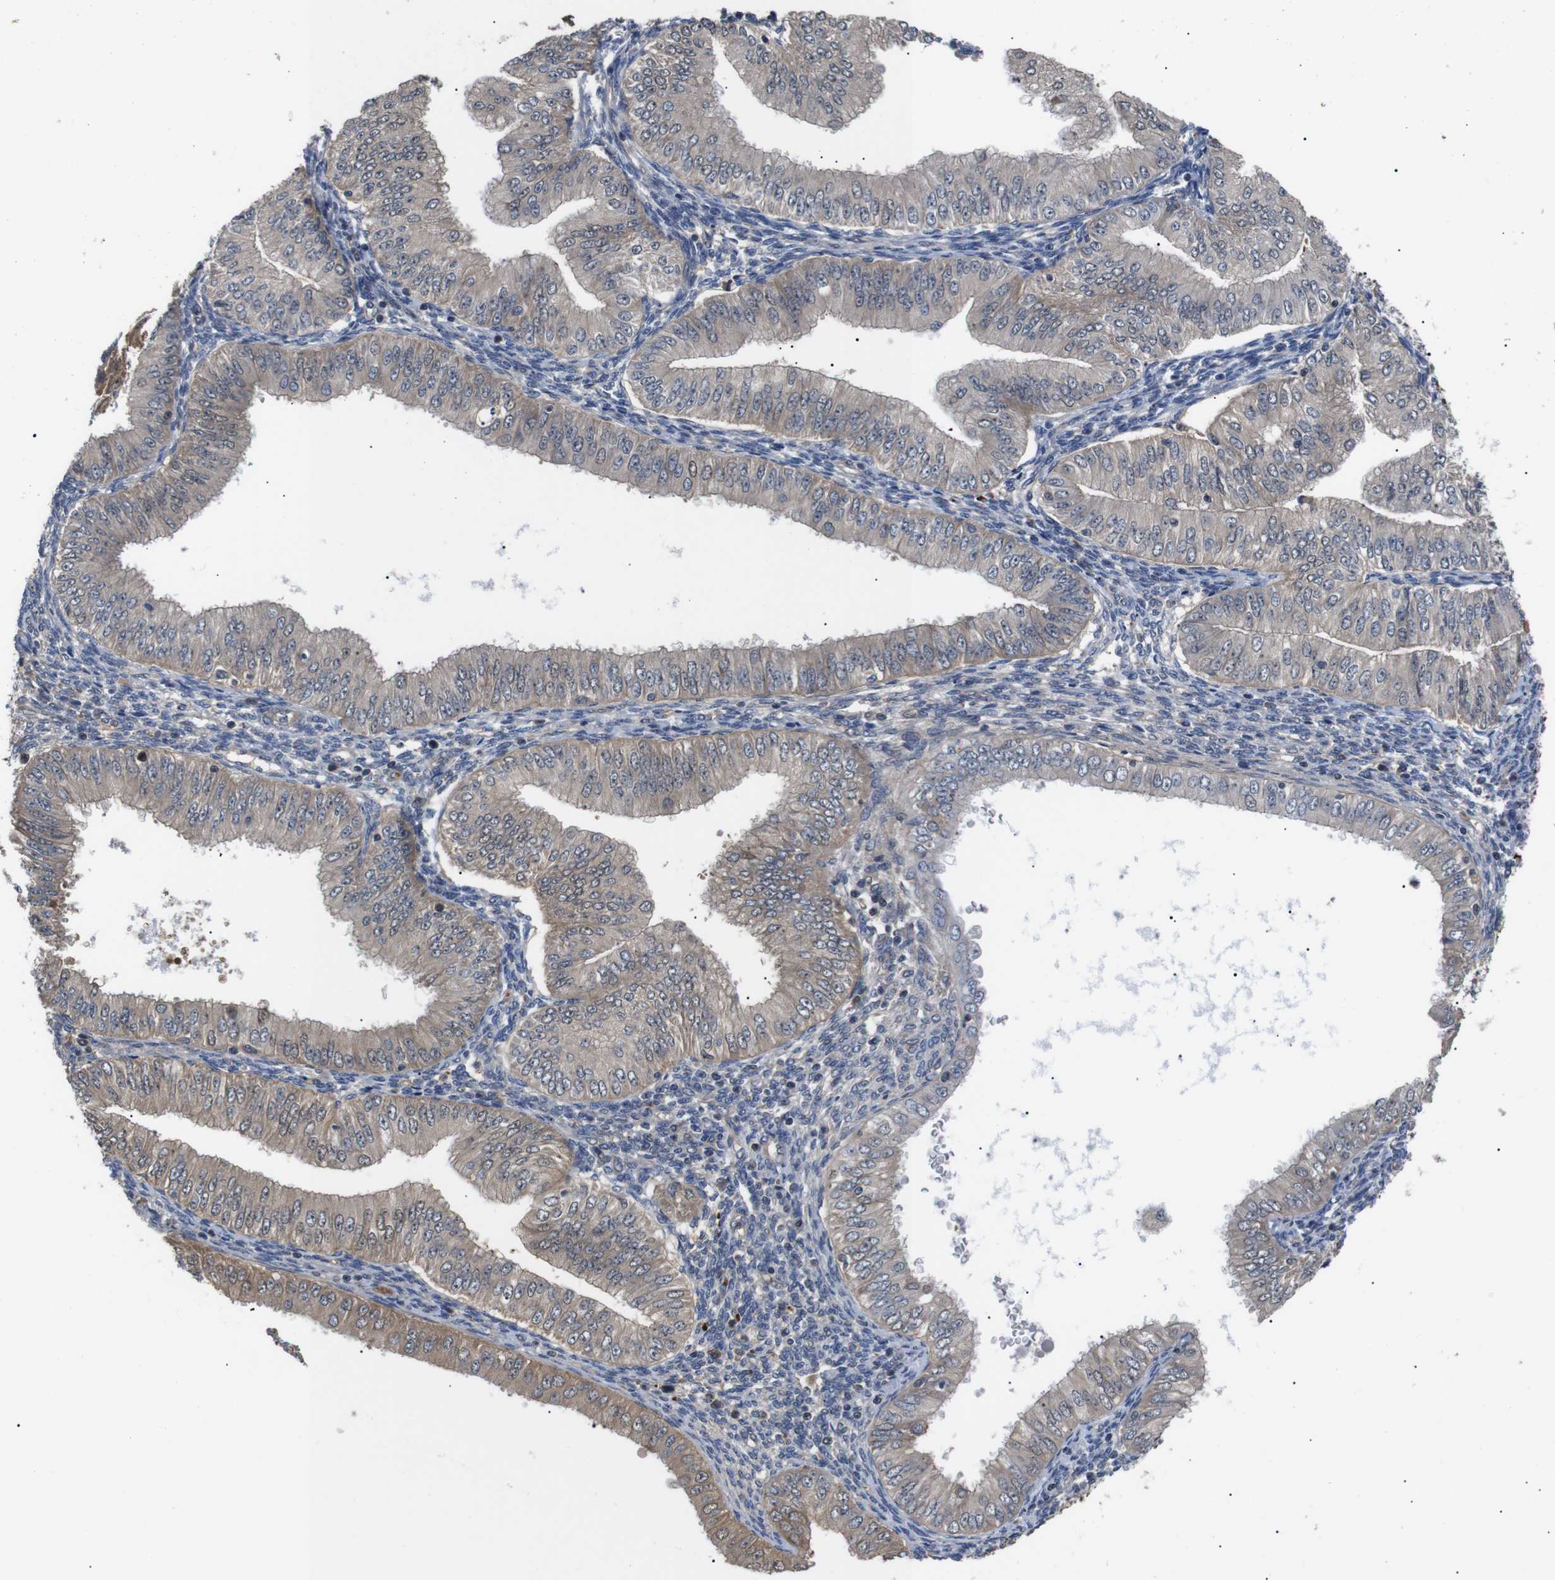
{"staining": {"intensity": "moderate", "quantity": ">75%", "location": "cytoplasmic/membranous"}, "tissue": "endometrial cancer", "cell_type": "Tumor cells", "image_type": "cancer", "snomed": [{"axis": "morphology", "description": "Normal tissue, NOS"}, {"axis": "morphology", "description": "Adenocarcinoma, NOS"}, {"axis": "topography", "description": "Endometrium"}], "caption": "A histopathology image showing moderate cytoplasmic/membranous staining in approximately >75% of tumor cells in endometrial cancer, as visualized by brown immunohistochemical staining.", "gene": "DDR1", "patient": {"sex": "female", "age": 53}}